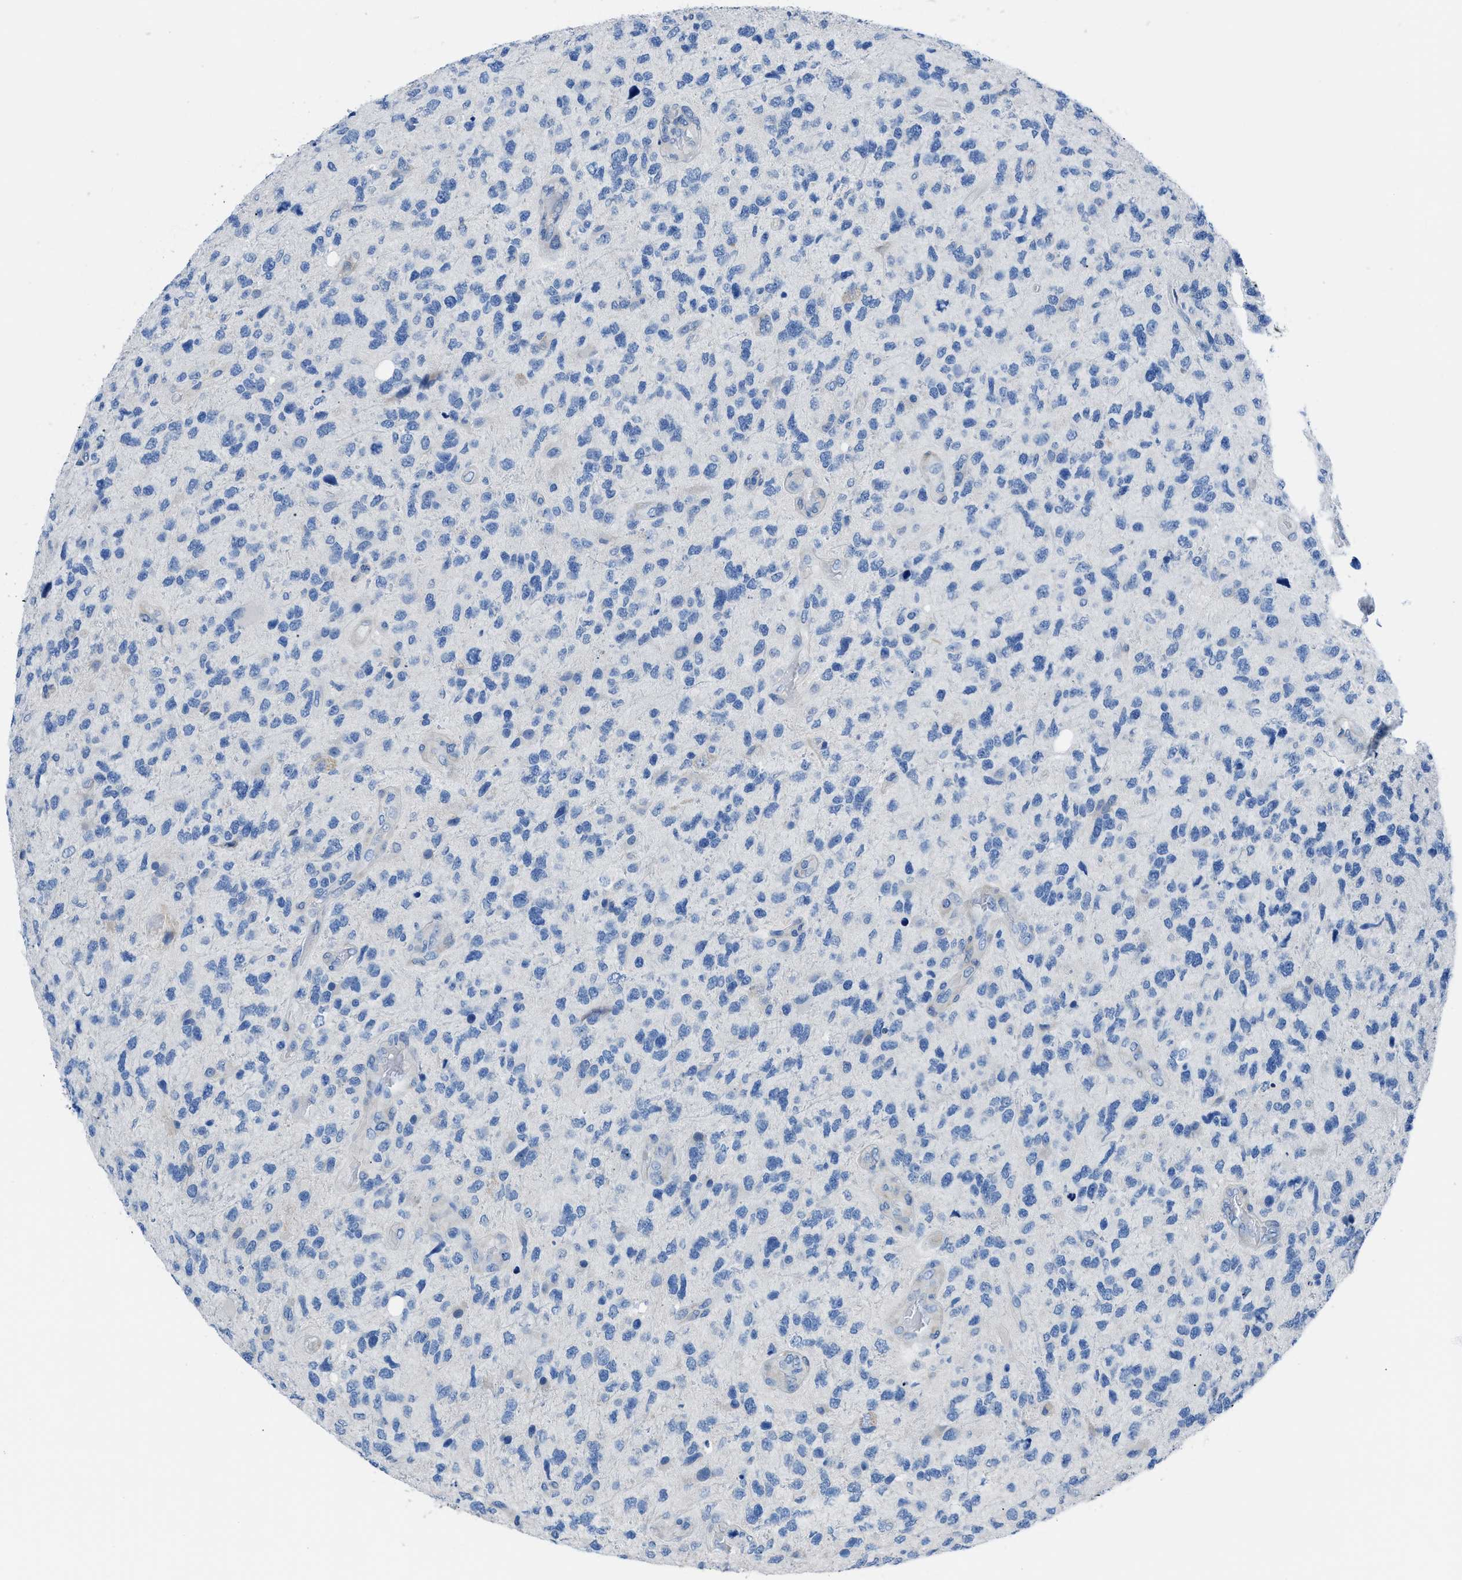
{"staining": {"intensity": "negative", "quantity": "none", "location": "none"}, "tissue": "glioma", "cell_type": "Tumor cells", "image_type": "cancer", "snomed": [{"axis": "morphology", "description": "Glioma, malignant, High grade"}, {"axis": "topography", "description": "Brain"}], "caption": "An immunohistochemistry (IHC) micrograph of high-grade glioma (malignant) is shown. There is no staining in tumor cells of high-grade glioma (malignant). The staining is performed using DAB brown chromogen with nuclei counter-stained in using hematoxylin.", "gene": "ITPR1", "patient": {"sex": "female", "age": 58}}